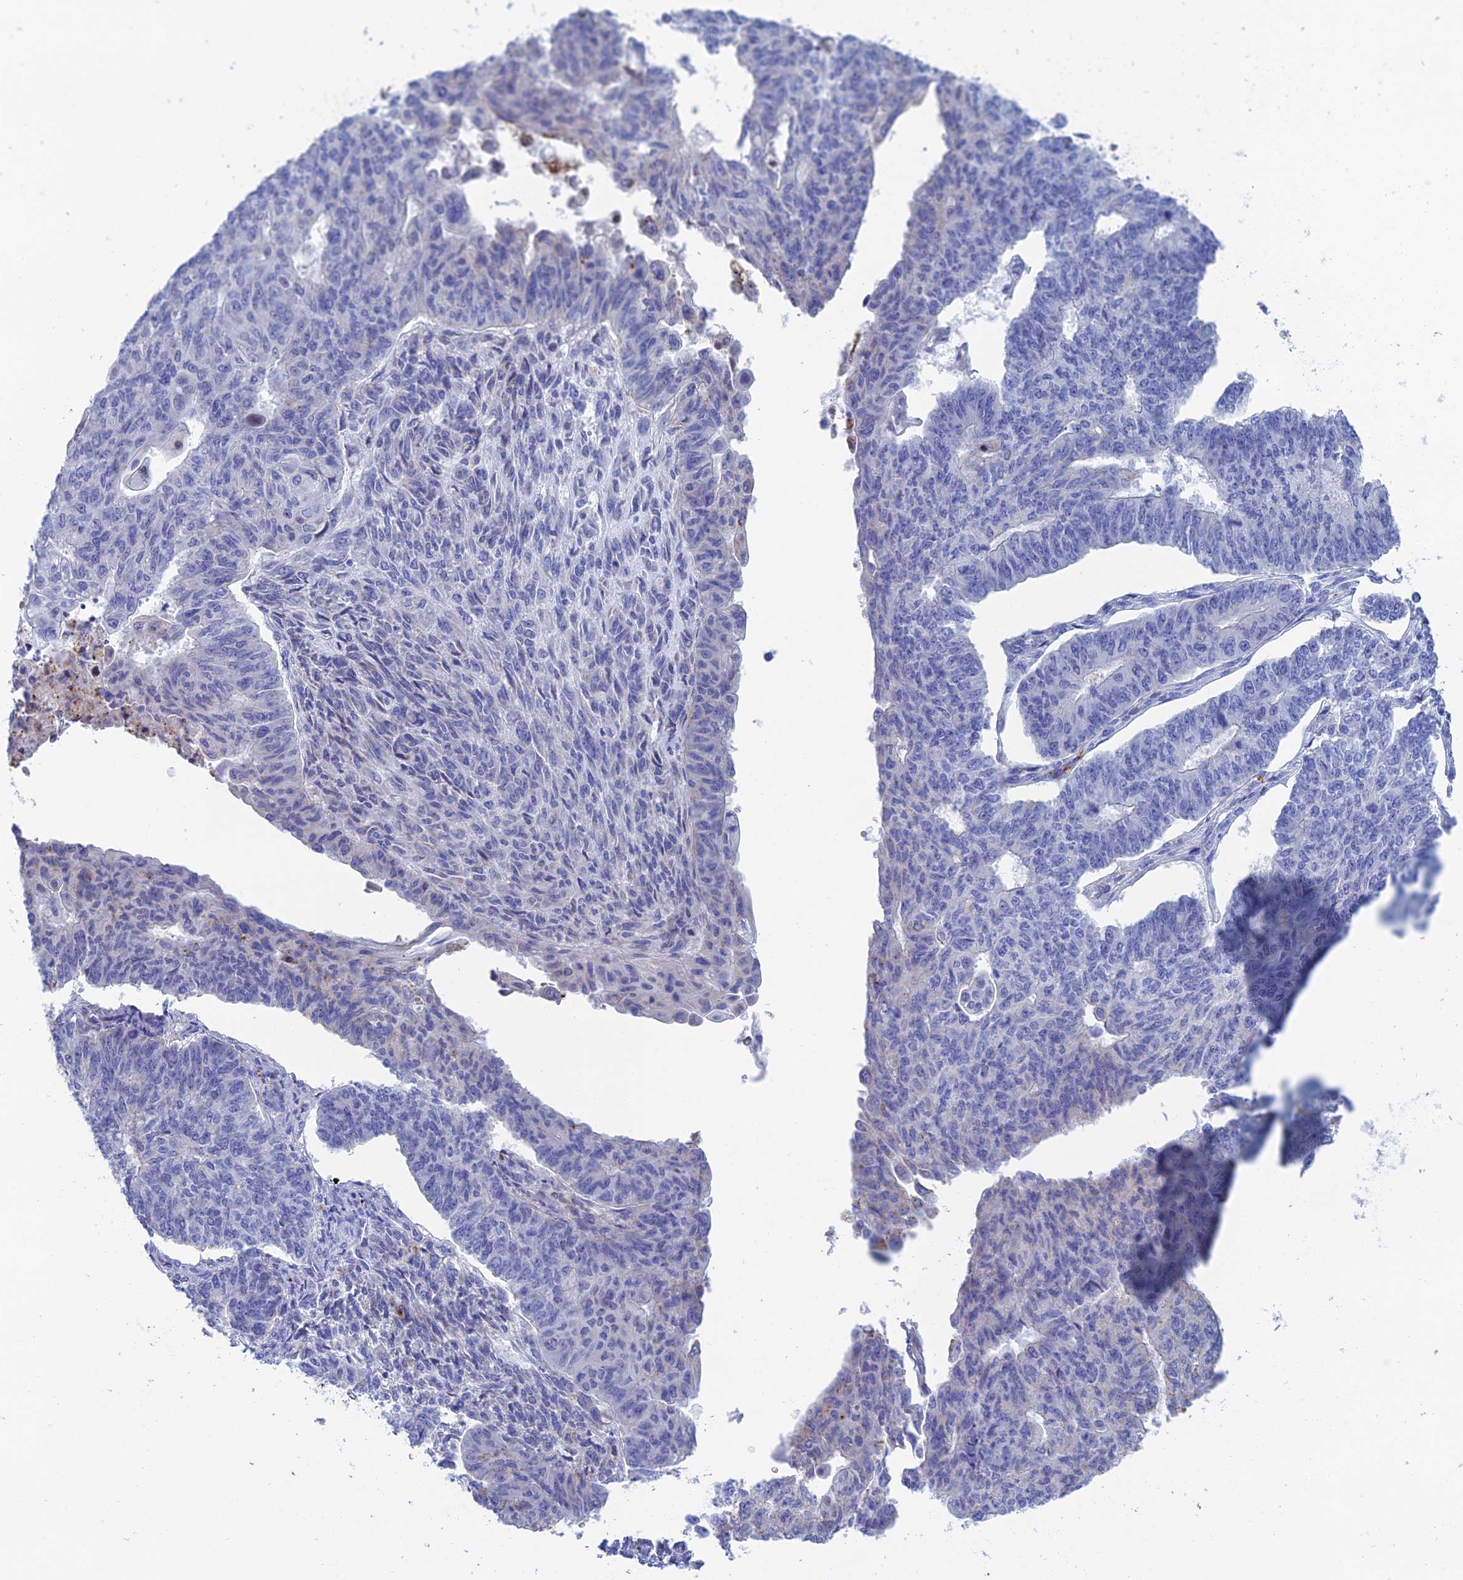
{"staining": {"intensity": "negative", "quantity": "none", "location": "none"}, "tissue": "endometrial cancer", "cell_type": "Tumor cells", "image_type": "cancer", "snomed": [{"axis": "morphology", "description": "Adenocarcinoma, NOS"}, {"axis": "topography", "description": "Endometrium"}], "caption": "The photomicrograph exhibits no significant positivity in tumor cells of endometrial cancer (adenocarcinoma). The staining was performed using DAB (3,3'-diaminobenzidine) to visualize the protein expression in brown, while the nuclei were stained in blue with hematoxylin (Magnification: 20x).", "gene": "CFAP210", "patient": {"sex": "female", "age": 32}}